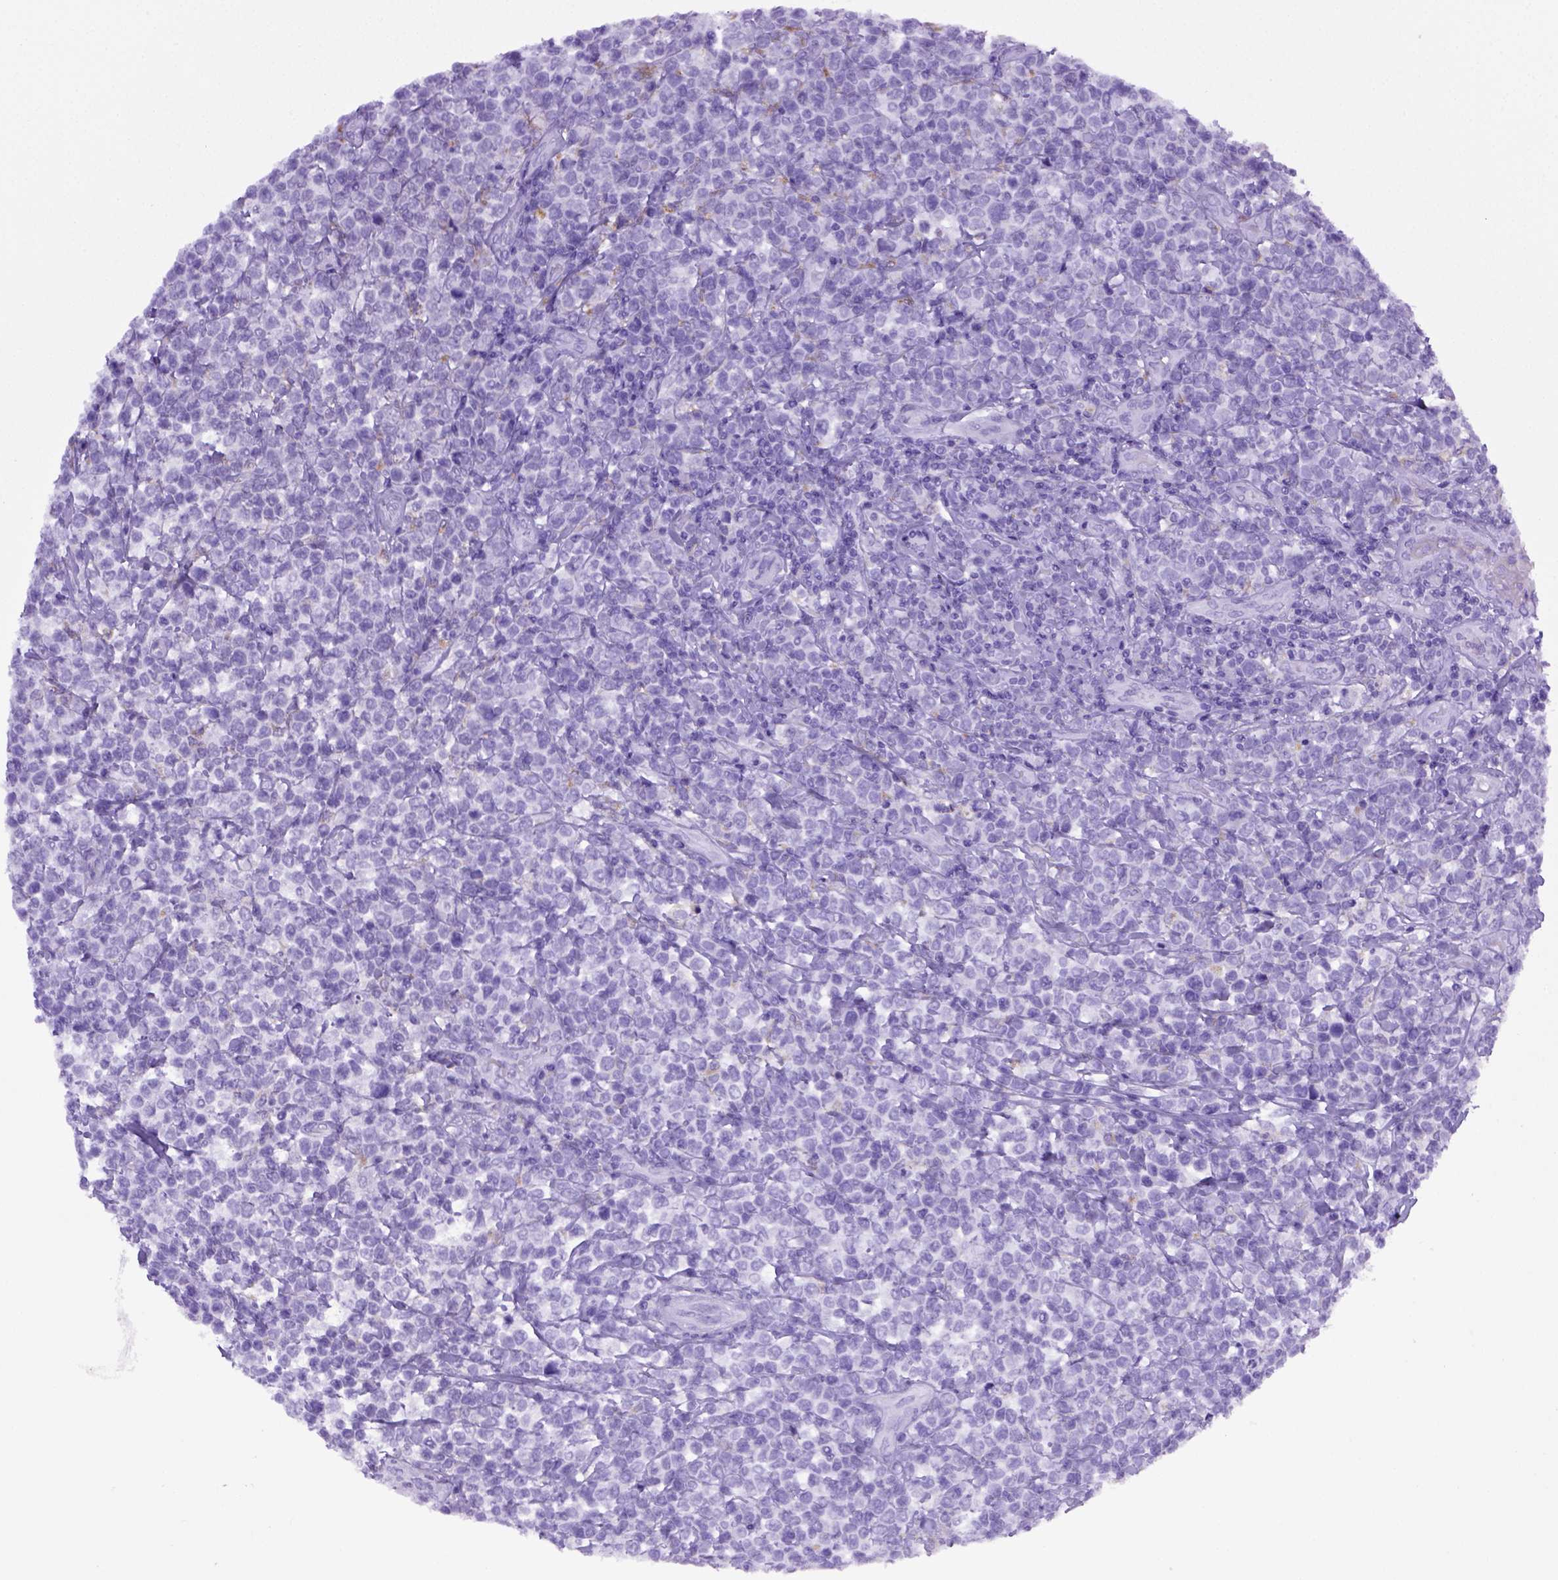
{"staining": {"intensity": "negative", "quantity": "none", "location": "none"}, "tissue": "lymphoma", "cell_type": "Tumor cells", "image_type": "cancer", "snomed": [{"axis": "morphology", "description": "Malignant lymphoma, non-Hodgkin's type, High grade"}, {"axis": "topography", "description": "Soft tissue"}], "caption": "Immunohistochemistry of lymphoma shows no positivity in tumor cells.", "gene": "CD68", "patient": {"sex": "female", "age": 56}}